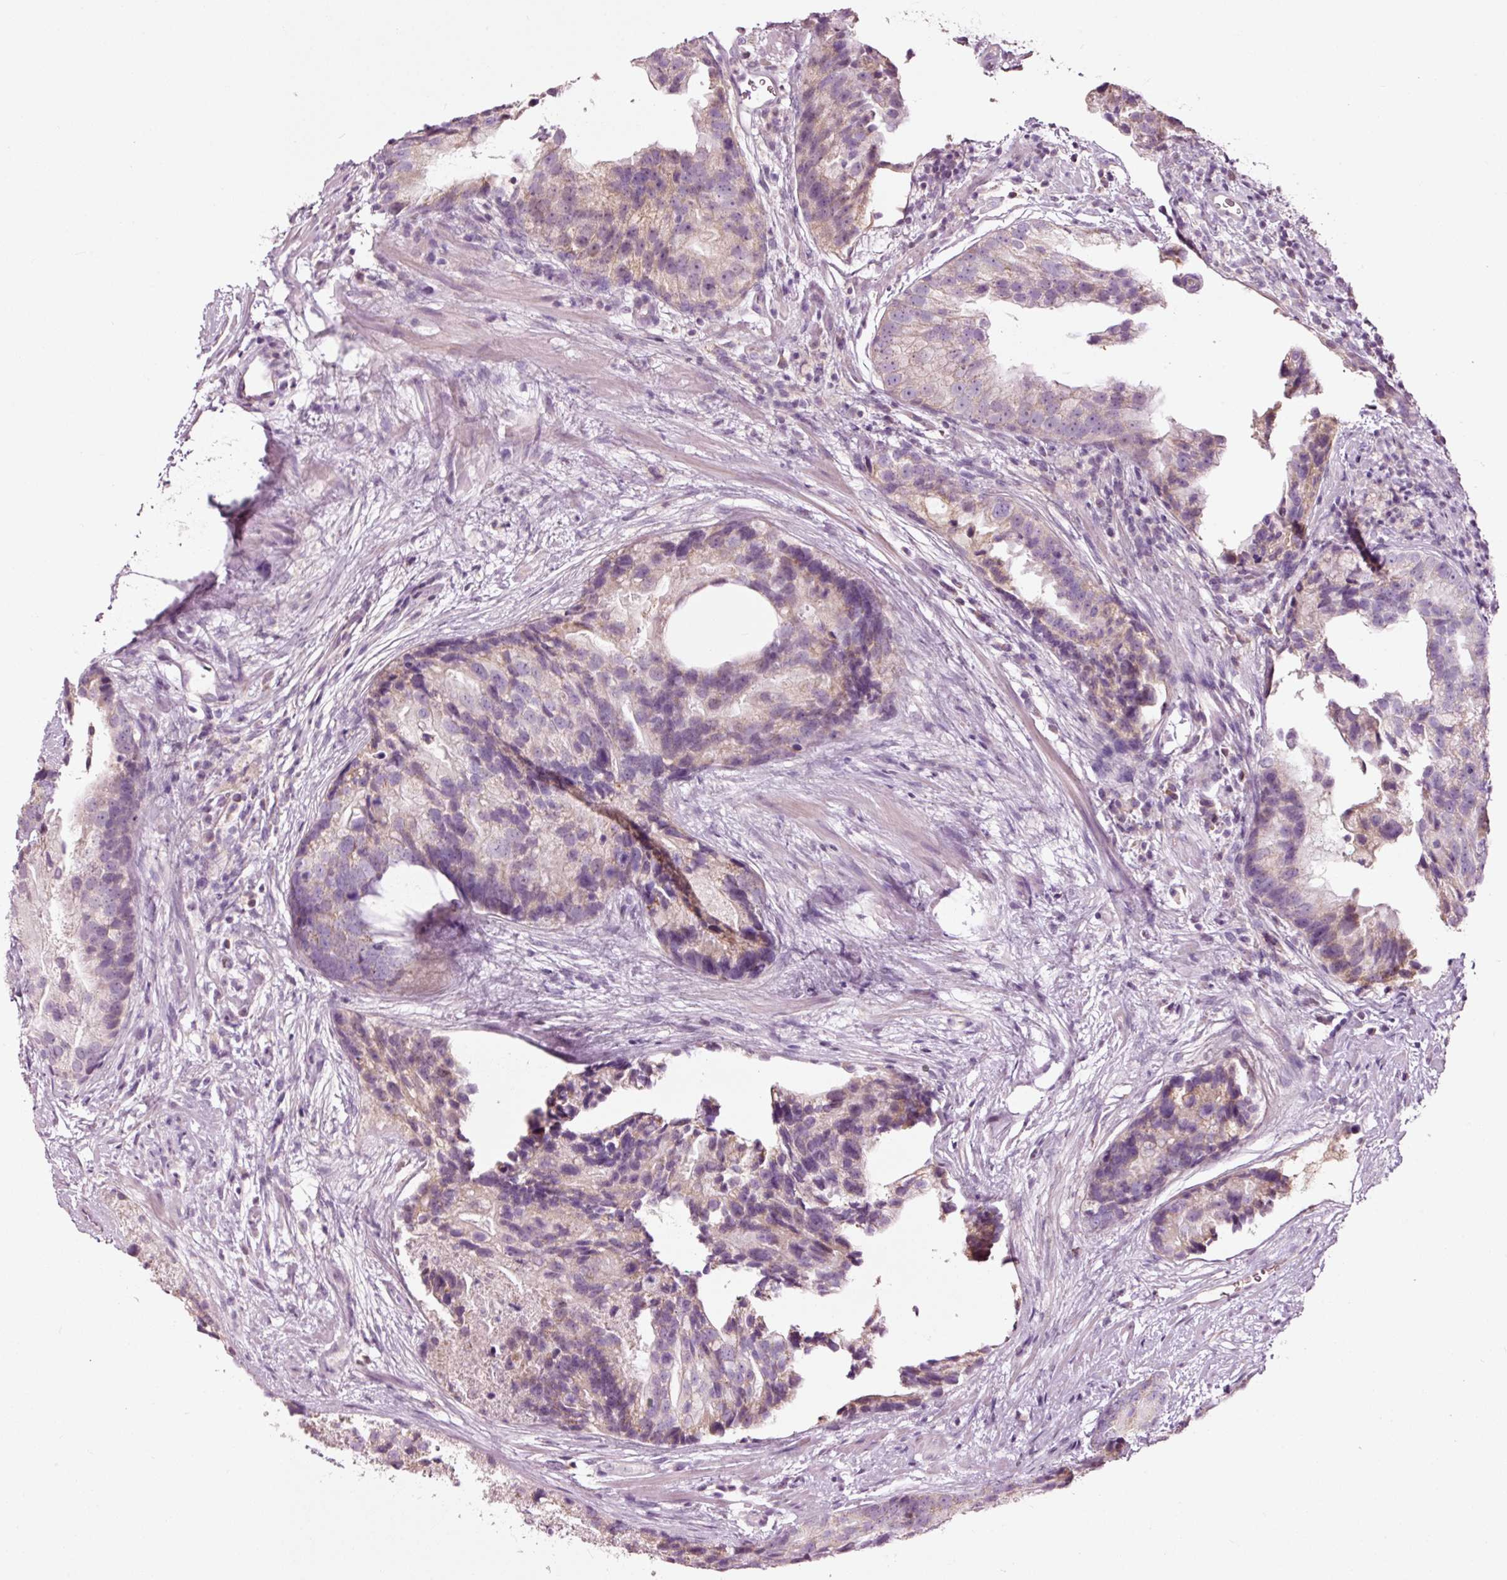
{"staining": {"intensity": "weak", "quantity": "<25%", "location": "cytoplasmic/membranous"}, "tissue": "prostate cancer", "cell_type": "Tumor cells", "image_type": "cancer", "snomed": [{"axis": "morphology", "description": "Adenocarcinoma, High grade"}, {"axis": "topography", "description": "Prostate"}], "caption": "Immunohistochemistry histopathology image of neoplastic tissue: prostate cancer (high-grade adenocarcinoma) stained with DAB (3,3'-diaminobenzidine) shows no significant protein expression in tumor cells.", "gene": "LDHAL6B", "patient": {"sex": "male", "age": 62}}